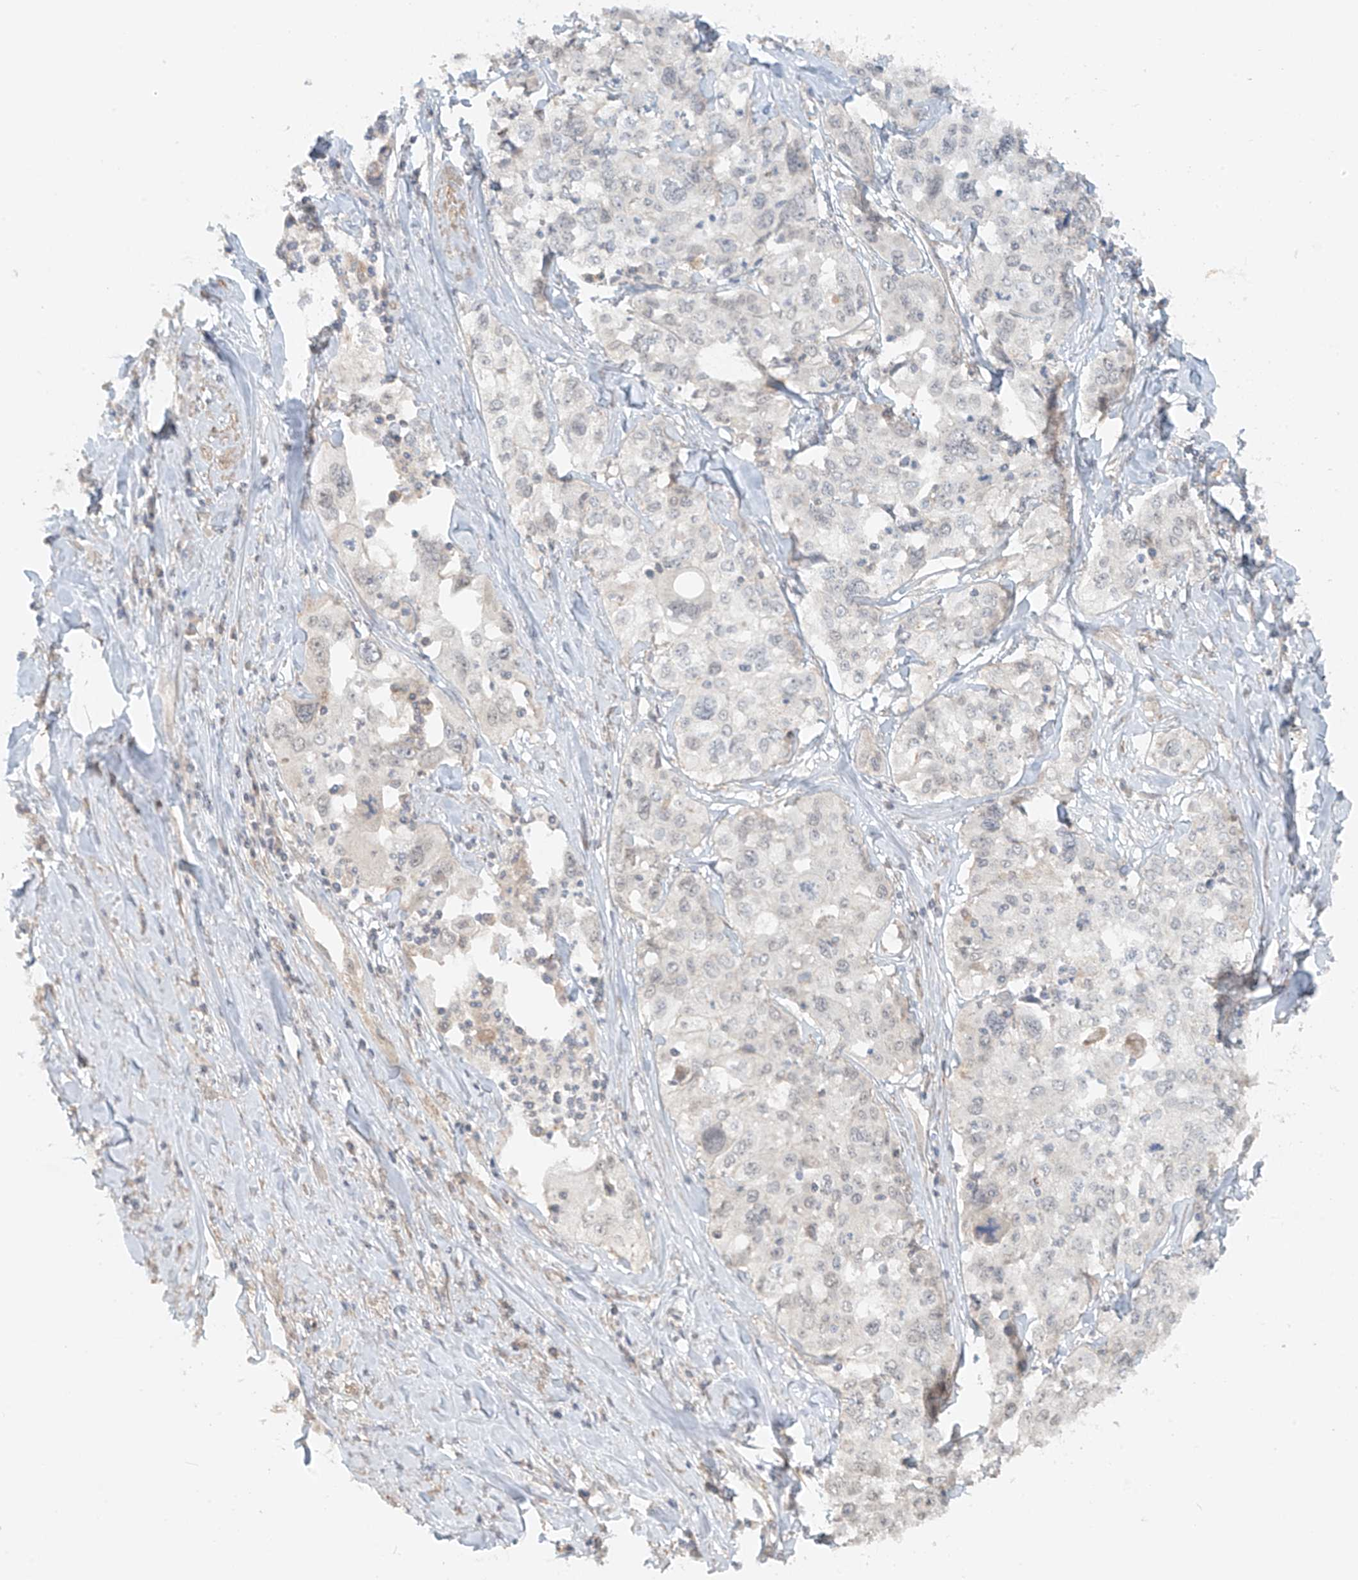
{"staining": {"intensity": "negative", "quantity": "none", "location": "none"}, "tissue": "cervical cancer", "cell_type": "Tumor cells", "image_type": "cancer", "snomed": [{"axis": "morphology", "description": "Squamous cell carcinoma, NOS"}, {"axis": "topography", "description": "Cervix"}], "caption": "Tumor cells show no significant protein expression in squamous cell carcinoma (cervical). Brightfield microscopy of immunohistochemistry (IHC) stained with DAB (brown) and hematoxylin (blue), captured at high magnification.", "gene": "ABCD1", "patient": {"sex": "female", "age": 31}}